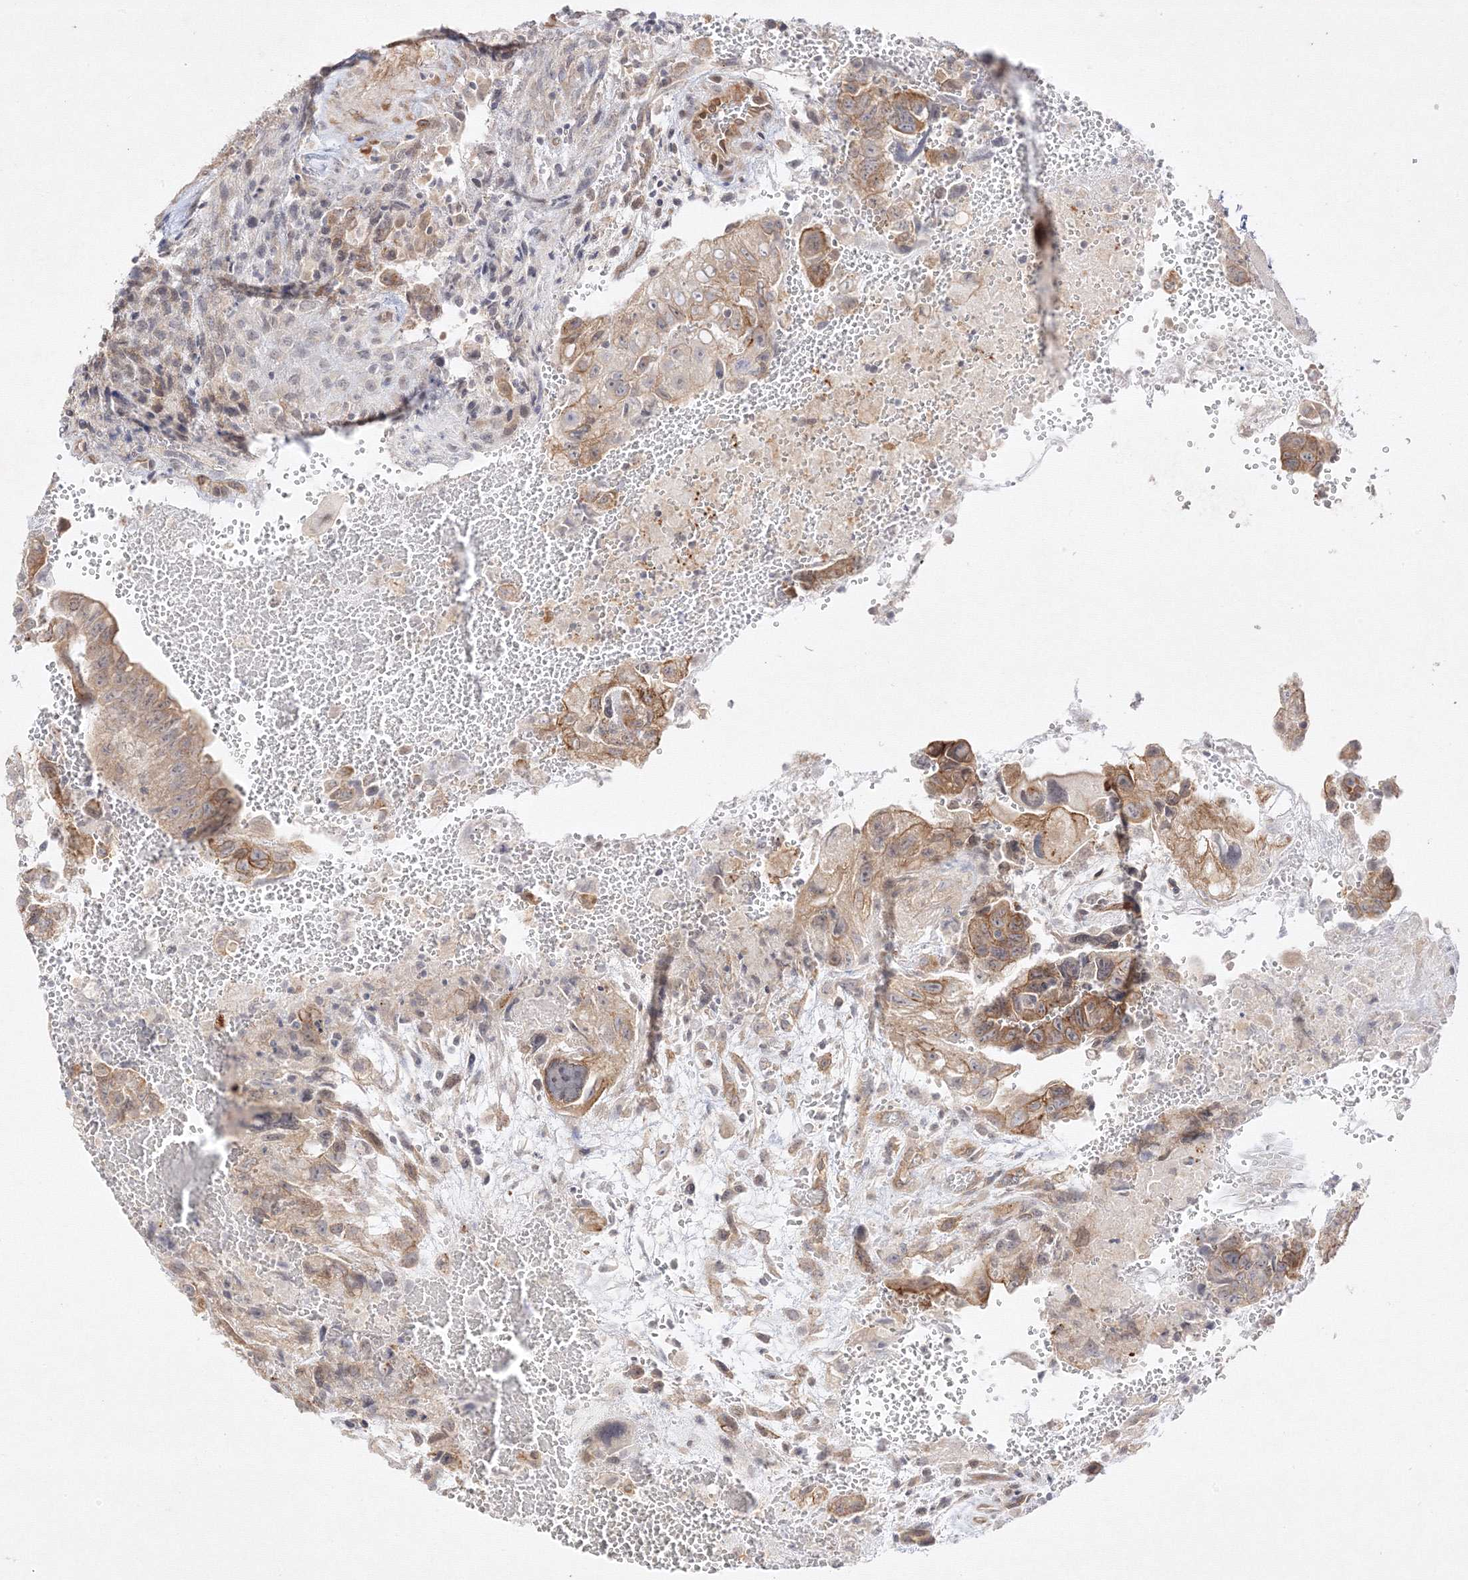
{"staining": {"intensity": "moderate", "quantity": "25%-75%", "location": "cytoplasmic/membranous"}, "tissue": "testis cancer", "cell_type": "Tumor cells", "image_type": "cancer", "snomed": [{"axis": "morphology", "description": "Carcinoma, Embryonal, NOS"}, {"axis": "topography", "description": "Testis"}], "caption": "Brown immunohistochemical staining in human testis embryonal carcinoma exhibits moderate cytoplasmic/membranous positivity in approximately 25%-75% of tumor cells.", "gene": "C2CD2", "patient": {"sex": "male", "age": 37}}